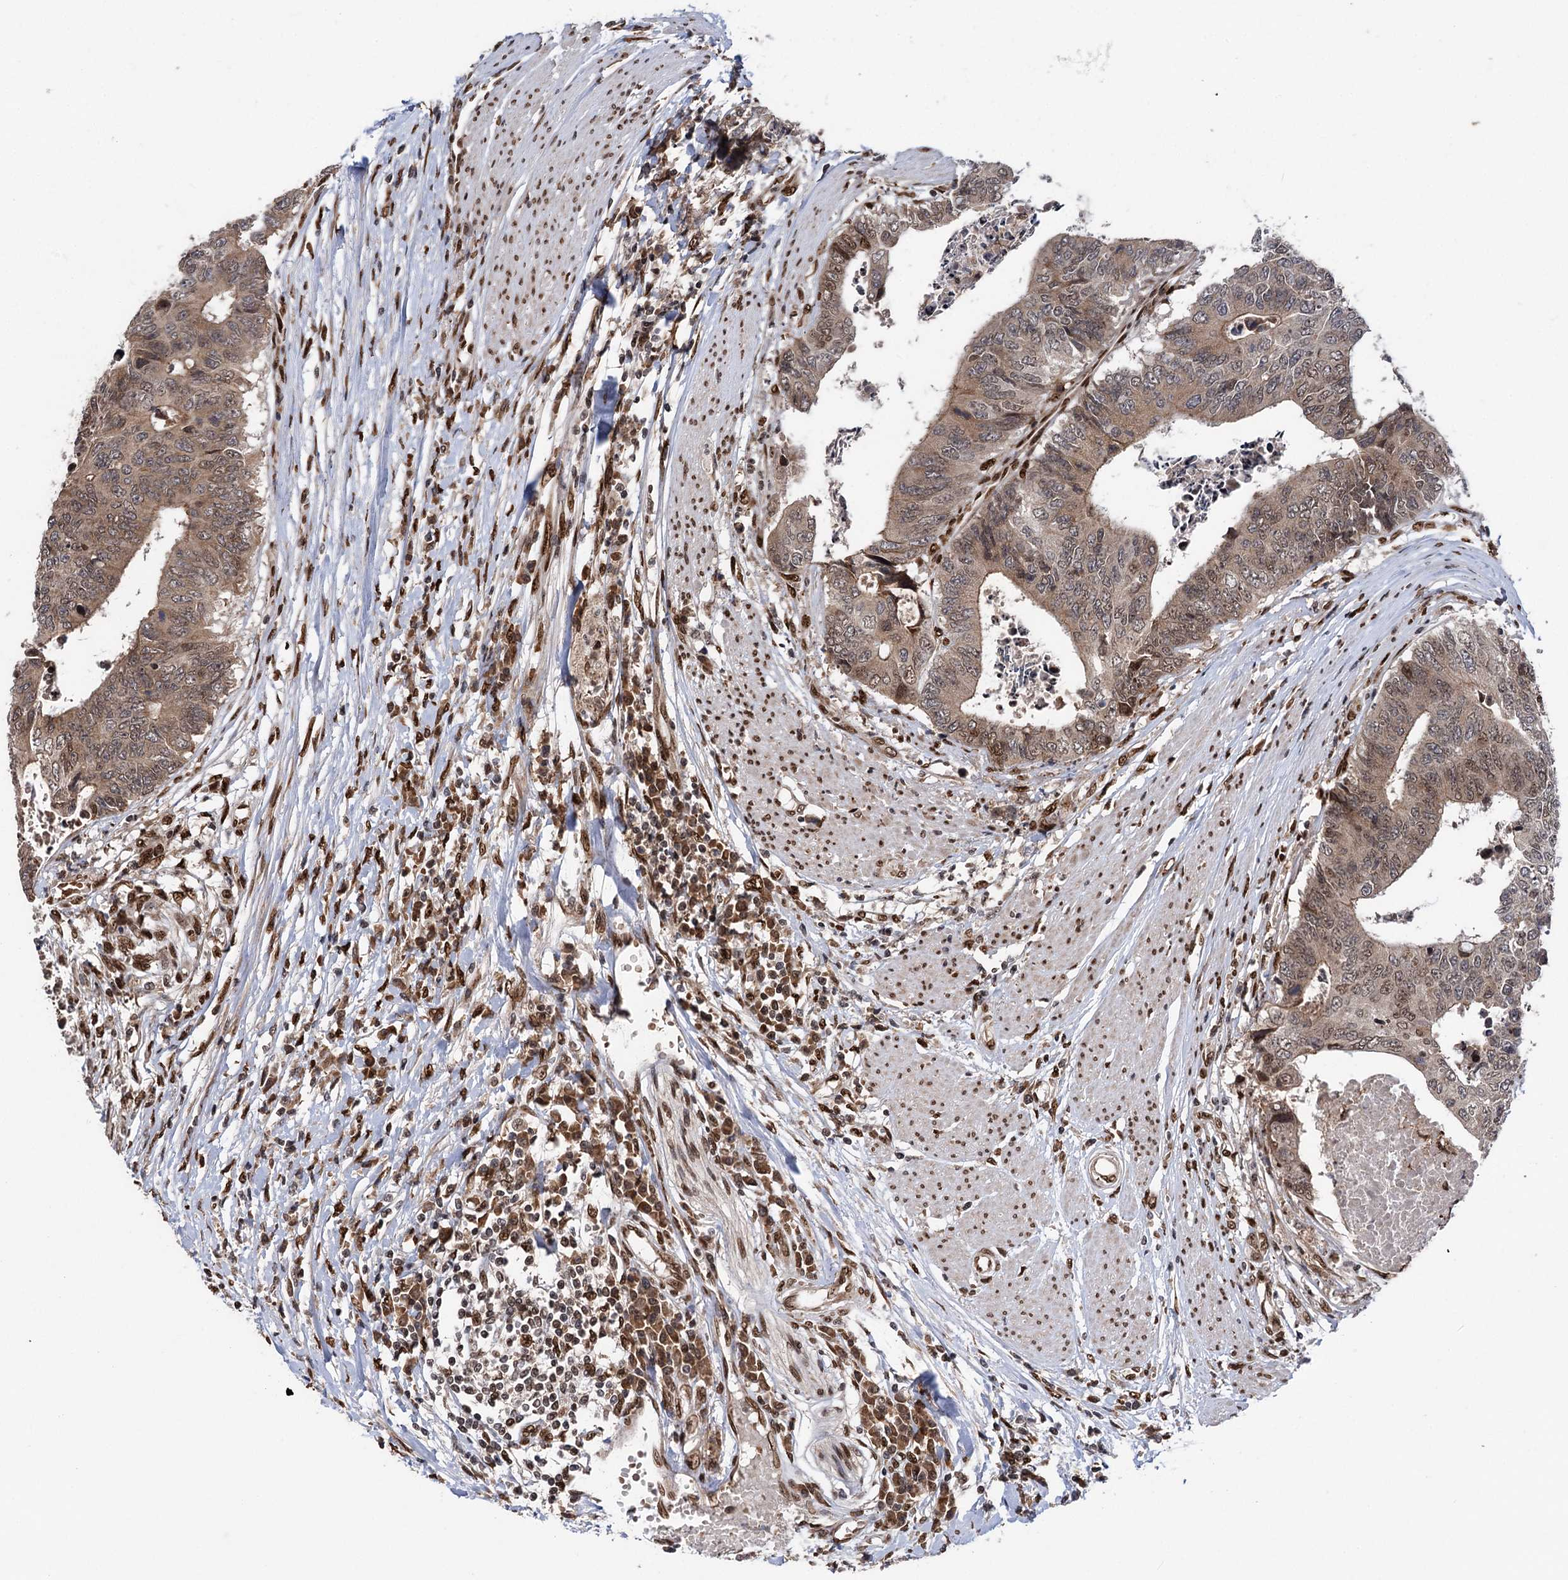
{"staining": {"intensity": "moderate", "quantity": ">75%", "location": "cytoplasmic/membranous,nuclear"}, "tissue": "colorectal cancer", "cell_type": "Tumor cells", "image_type": "cancer", "snomed": [{"axis": "morphology", "description": "Adenocarcinoma, NOS"}, {"axis": "topography", "description": "Rectum"}], "caption": "The photomicrograph demonstrates immunohistochemical staining of colorectal adenocarcinoma. There is moderate cytoplasmic/membranous and nuclear positivity is seen in approximately >75% of tumor cells.", "gene": "MESD", "patient": {"sex": "male", "age": 84}}